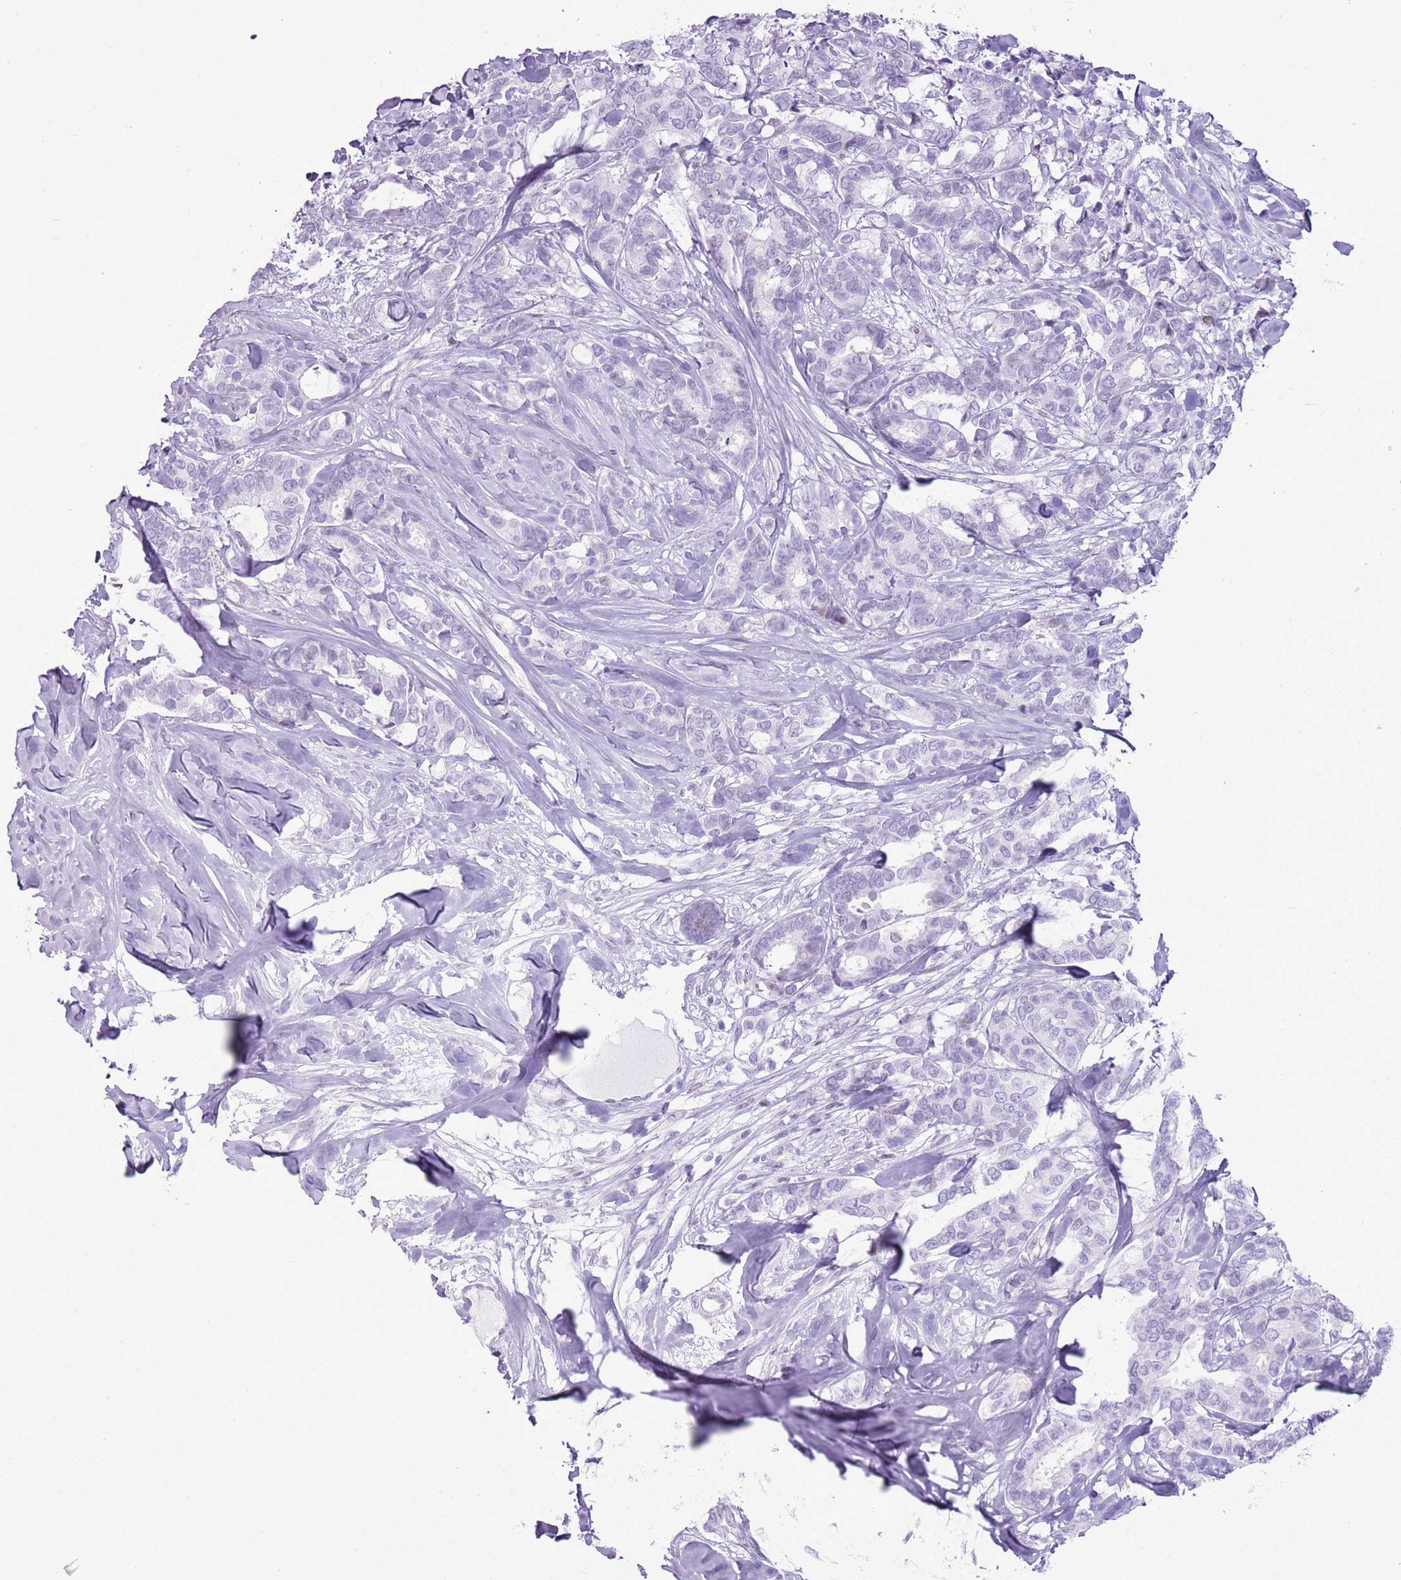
{"staining": {"intensity": "negative", "quantity": "none", "location": "none"}, "tissue": "breast cancer", "cell_type": "Tumor cells", "image_type": "cancer", "snomed": [{"axis": "morphology", "description": "Duct carcinoma"}, {"axis": "topography", "description": "Breast"}], "caption": "A histopathology image of human breast cancer (invasive ductal carcinoma) is negative for staining in tumor cells.", "gene": "ASIP", "patient": {"sex": "female", "age": 87}}